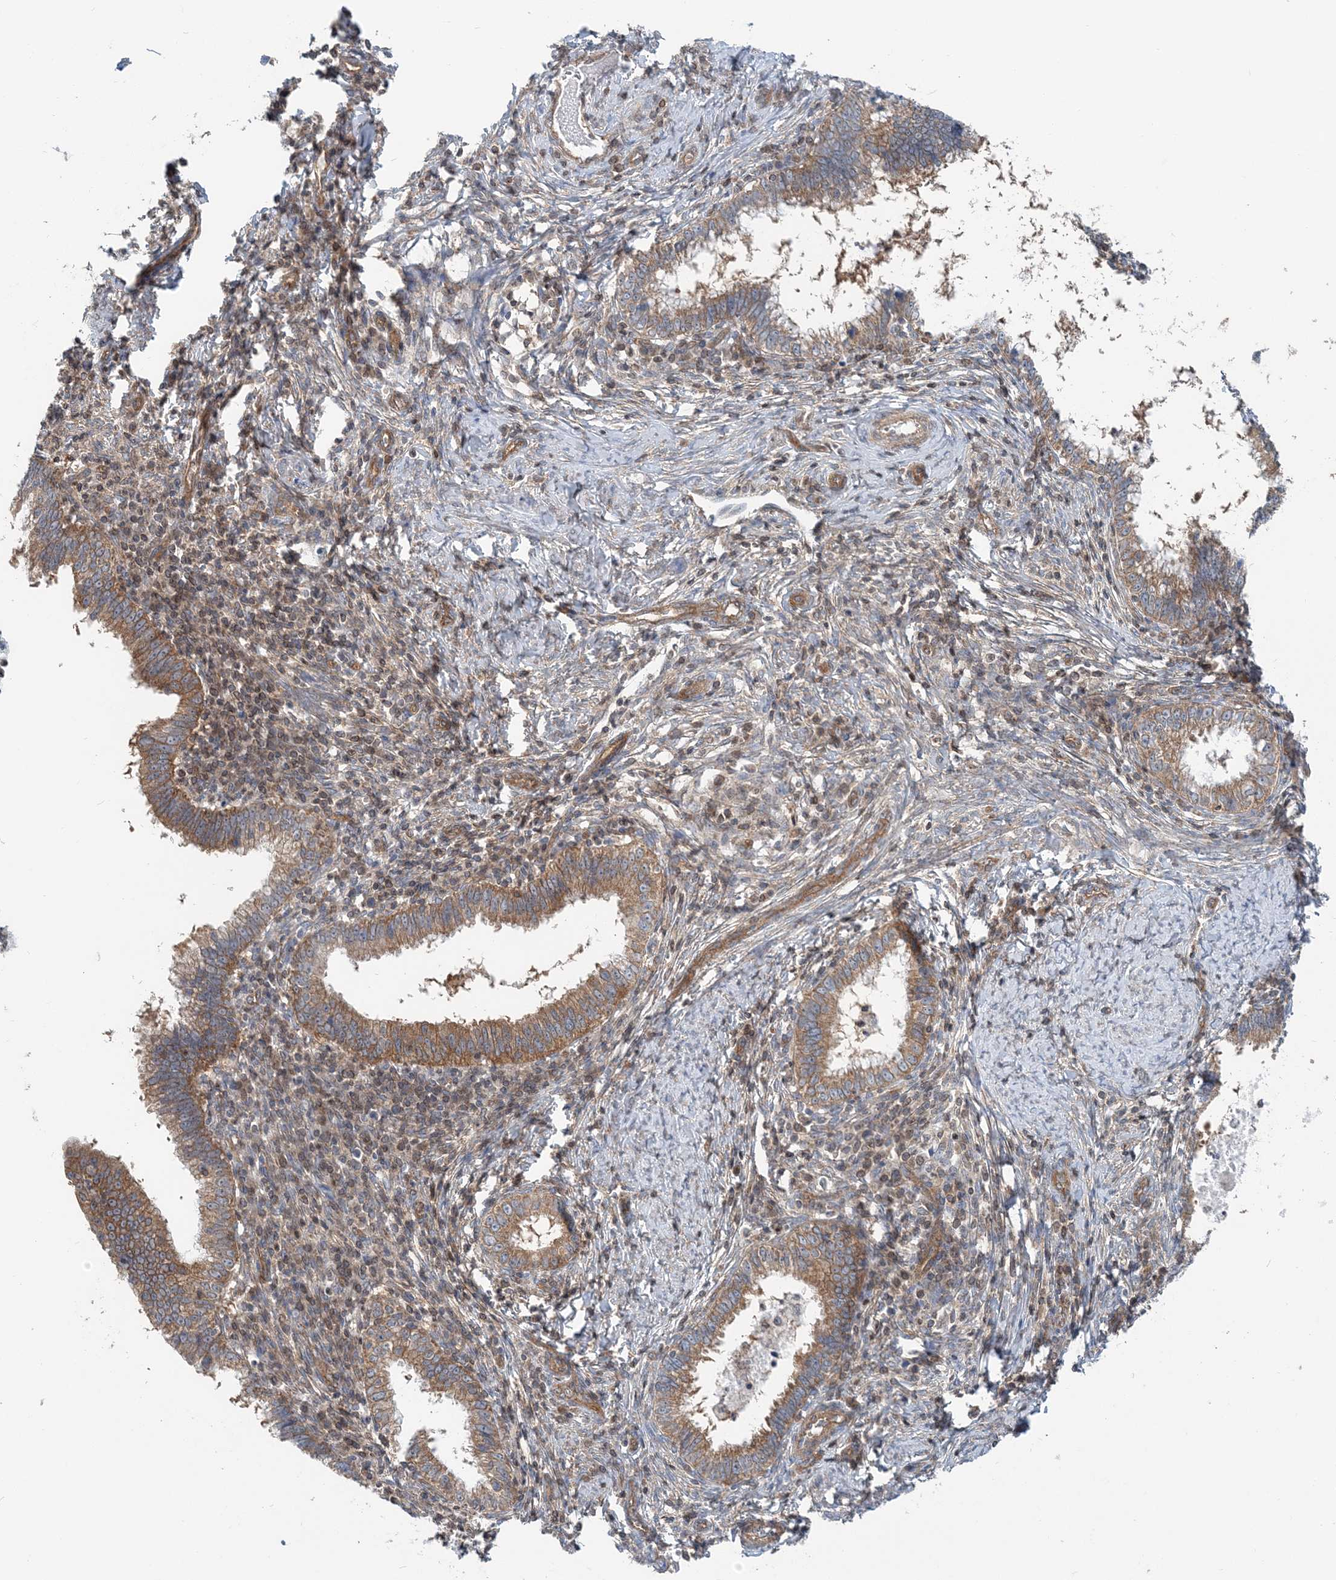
{"staining": {"intensity": "moderate", "quantity": ">75%", "location": "cytoplasmic/membranous"}, "tissue": "cervical cancer", "cell_type": "Tumor cells", "image_type": "cancer", "snomed": [{"axis": "morphology", "description": "Adenocarcinoma, NOS"}, {"axis": "topography", "description": "Cervix"}], "caption": "A histopathology image of cervical adenocarcinoma stained for a protein demonstrates moderate cytoplasmic/membranous brown staining in tumor cells.", "gene": "MOB4", "patient": {"sex": "female", "age": 36}}